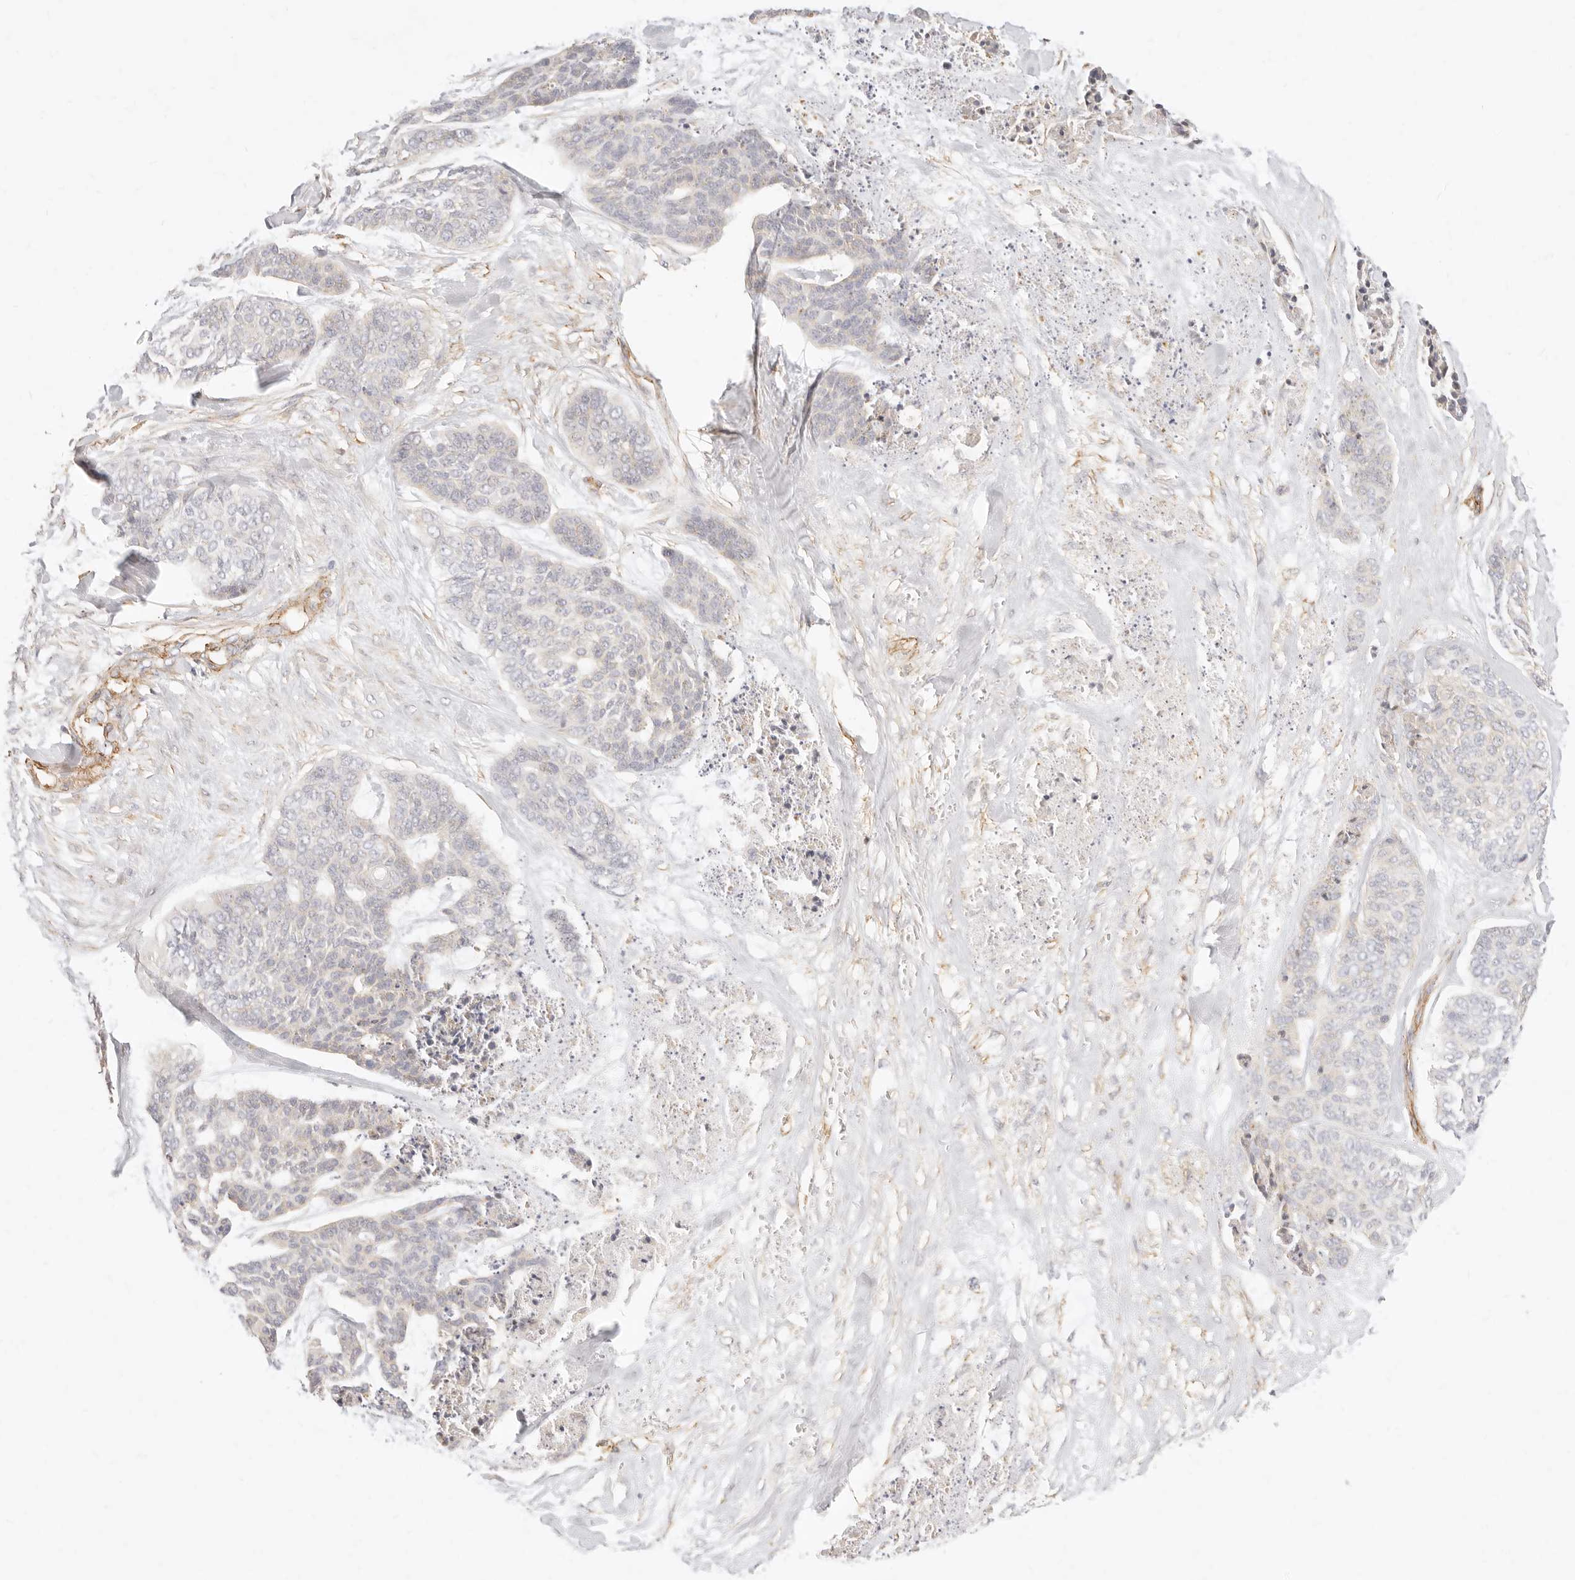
{"staining": {"intensity": "negative", "quantity": "none", "location": "none"}, "tissue": "skin cancer", "cell_type": "Tumor cells", "image_type": "cancer", "snomed": [{"axis": "morphology", "description": "Basal cell carcinoma"}, {"axis": "topography", "description": "Skin"}], "caption": "DAB (3,3'-diaminobenzidine) immunohistochemical staining of basal cell carcinoma (skin) displays no significant expression in tumor cells. Nuclei are stained in blue.", "gene": "NUS1", "patient": {"sex": "female", "age": 64}}